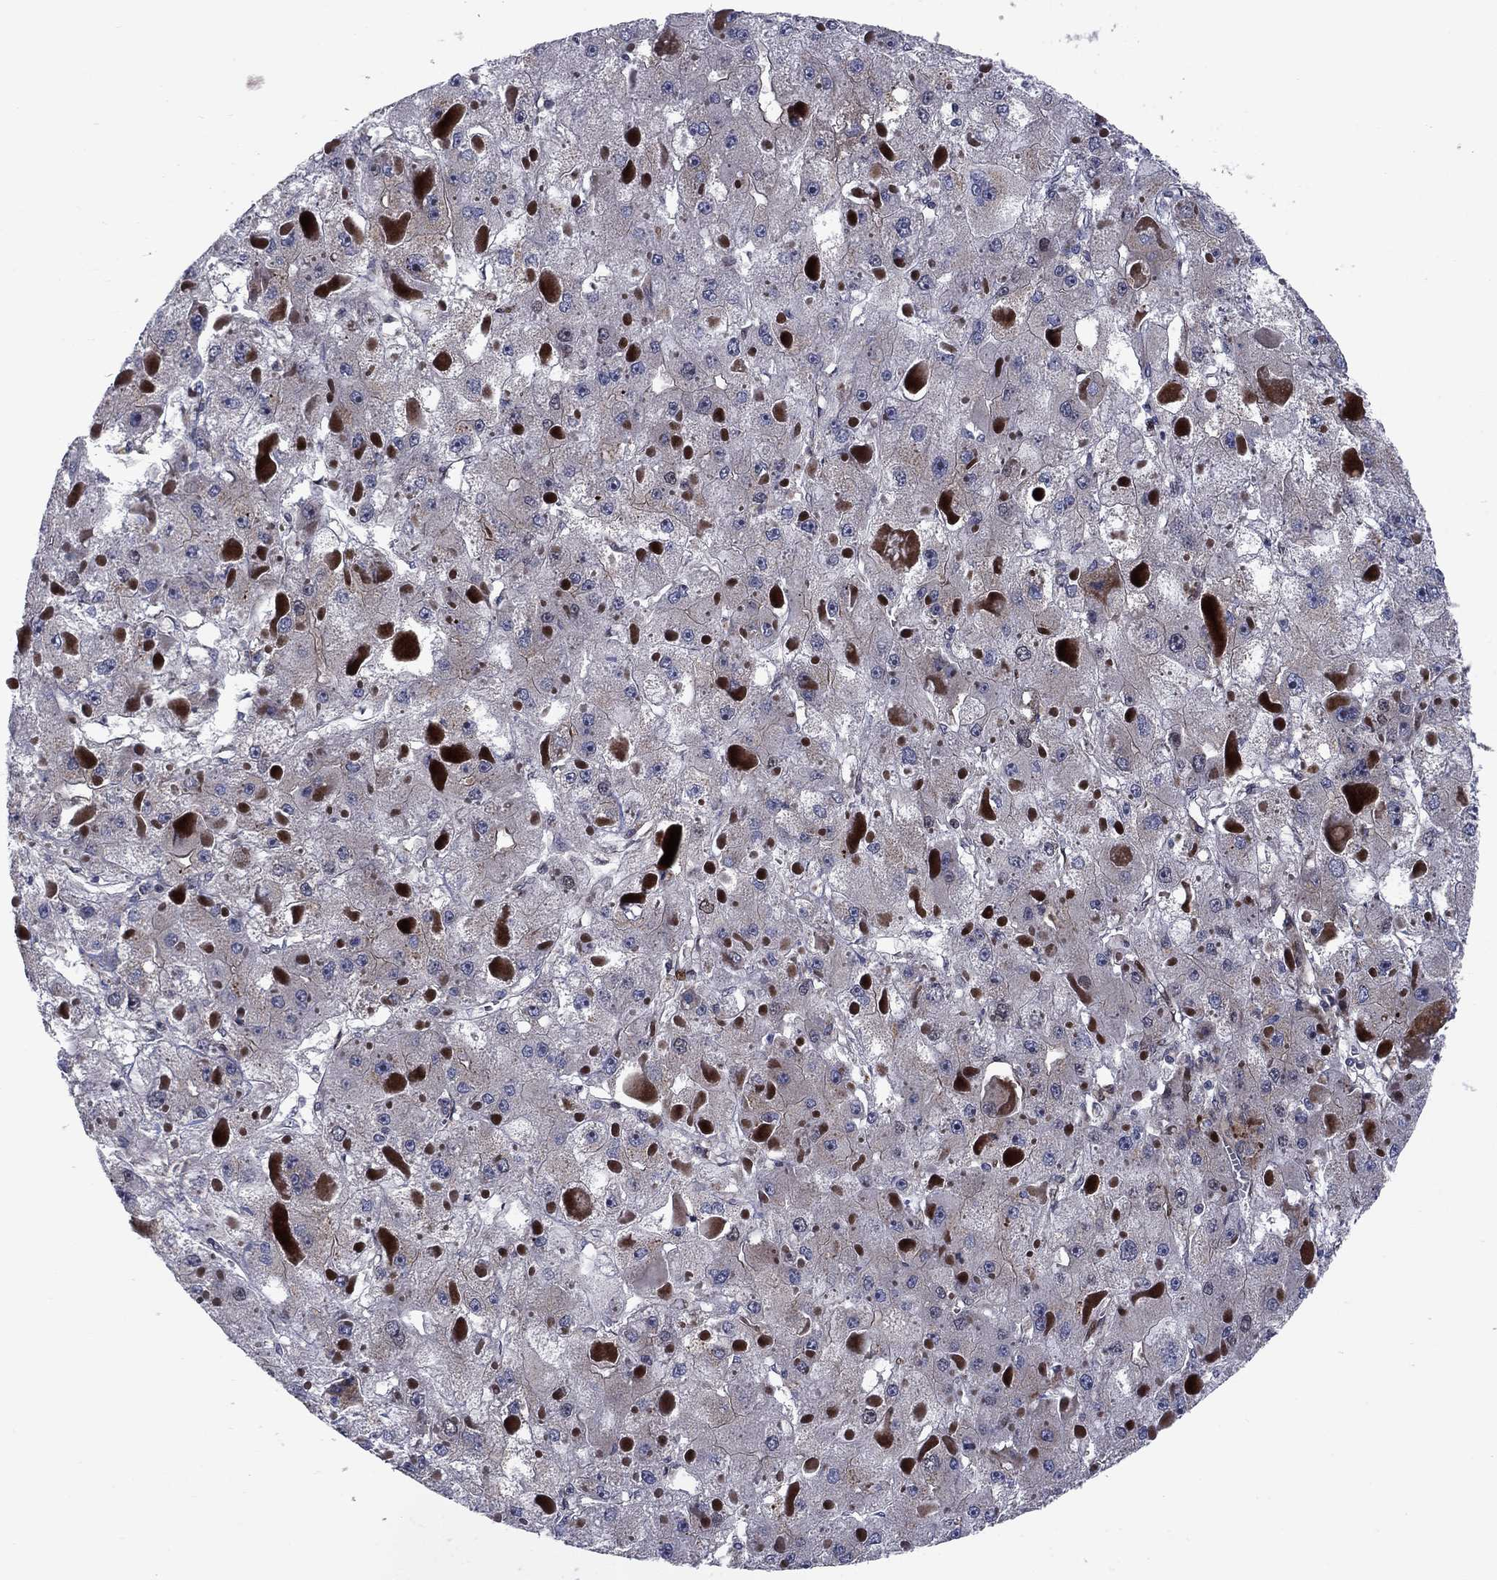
{"staining": {"intensity": "negative", "quantity": "none", "location": "none"}, "tissue": "liver cancer", "cell_type": "Tumor cells", "image_type": "cancer", "snomed": [{"axis": "morphology", "description": "Carcinoma, Hepatocellular, NOS"}, {"axis": "topography", "description": "Liver"}], "caption": "High power microscopy image of an immunohistochemistry histopathology image of liver cancer (hepatocellular carcinoma), revealing no significant expression in tumor cells.", "gene": "MIOS", "patient": {"sex": "female", "age": 73}}